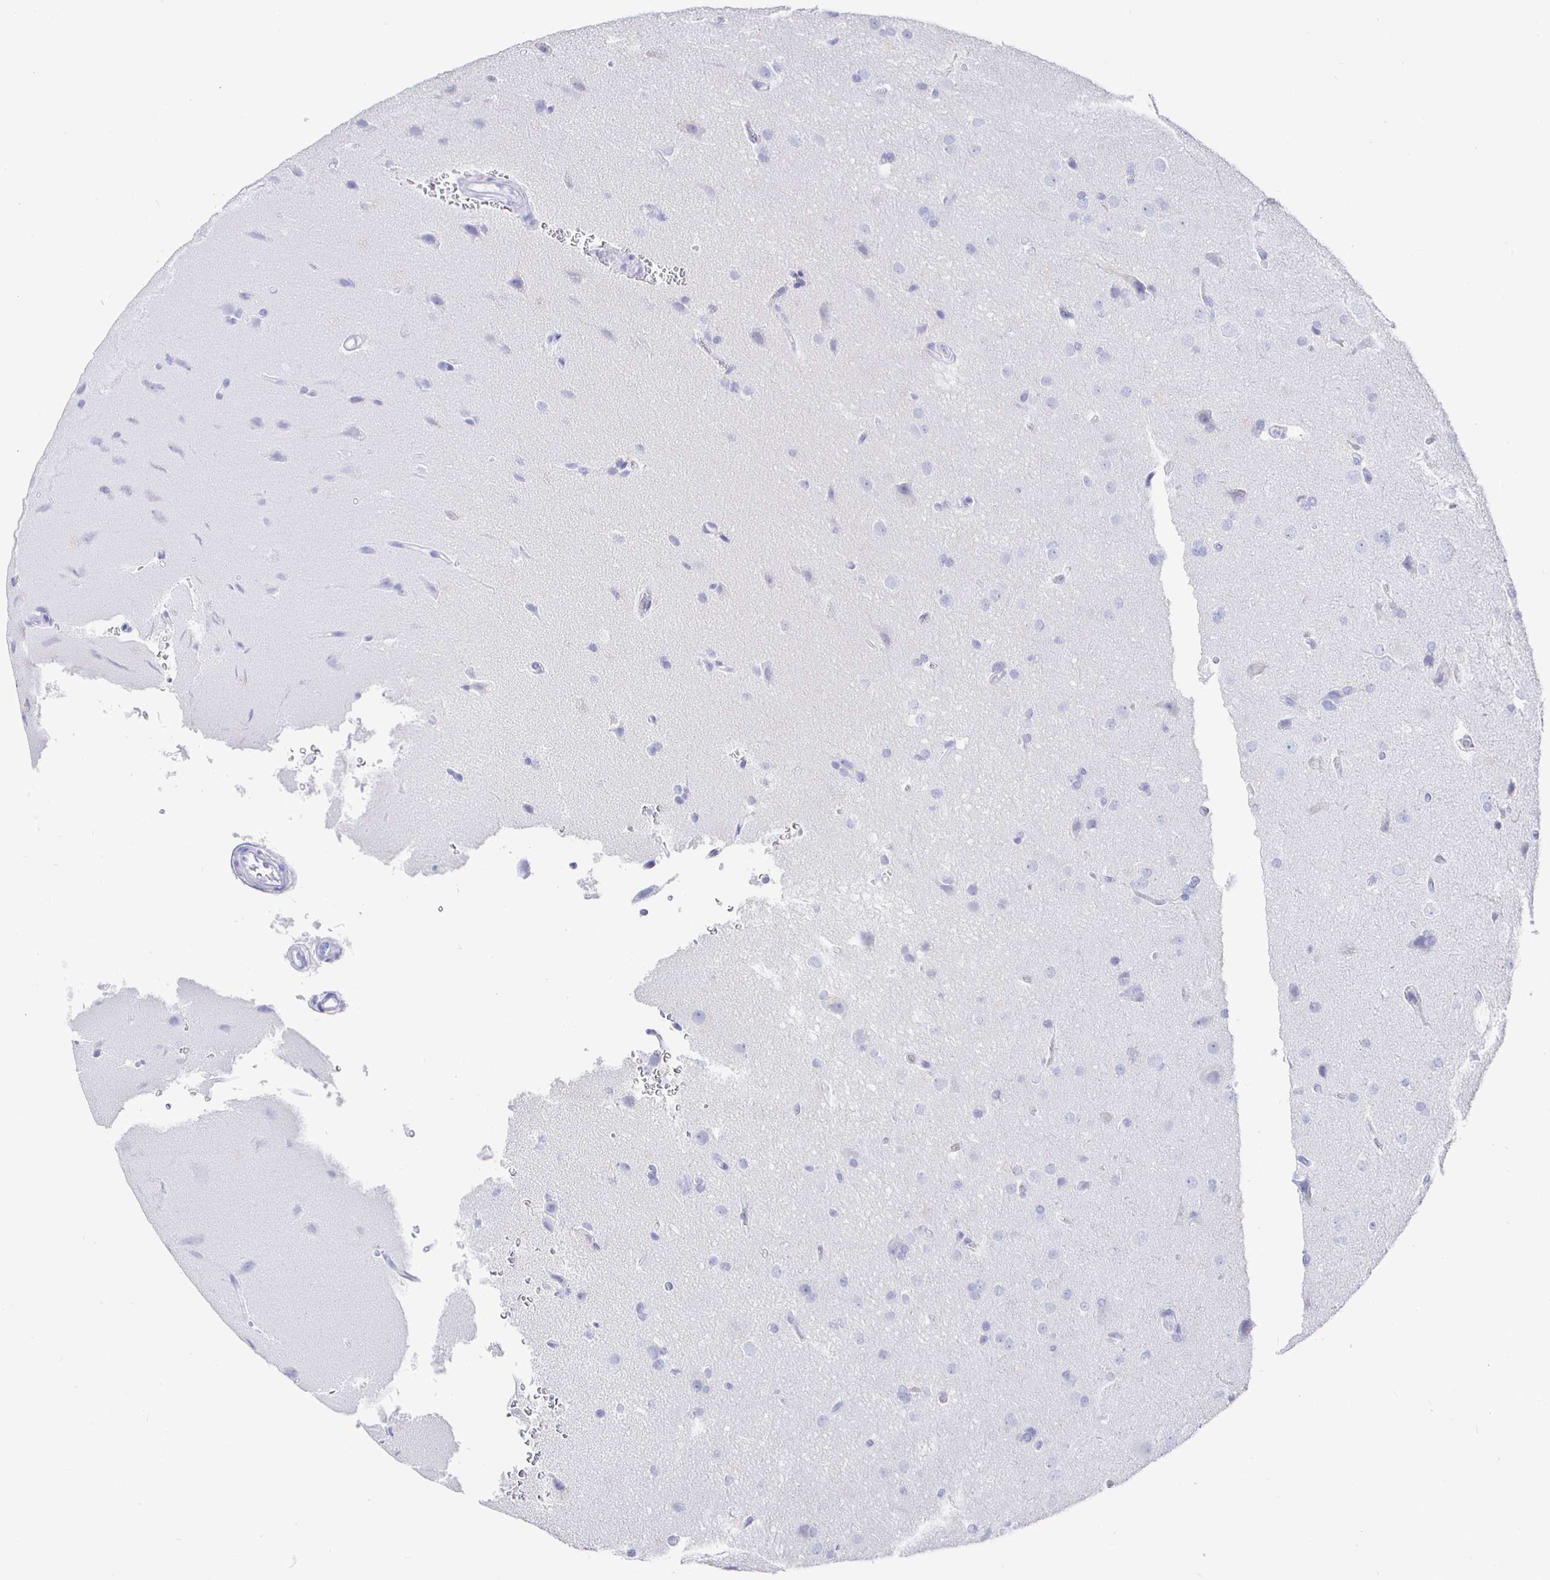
{"staining": {"intensity": "negative", "quantity": "none", "location": "none"}, "tissue": "glioma", "cell_type": "Tumor cells", "image_type": "cancer", "snomed": [{"axis": "morphology", "description": "Glioma, malignant, Low grade"}, {"axis": "topography", "description": "Brain"}], "caption": "A micrograph of human malignant glioma (low-grade) is negative for staining in tumor cells.", "gene": "CLCA1", "patient": {"sex": "female", "age": 34}}